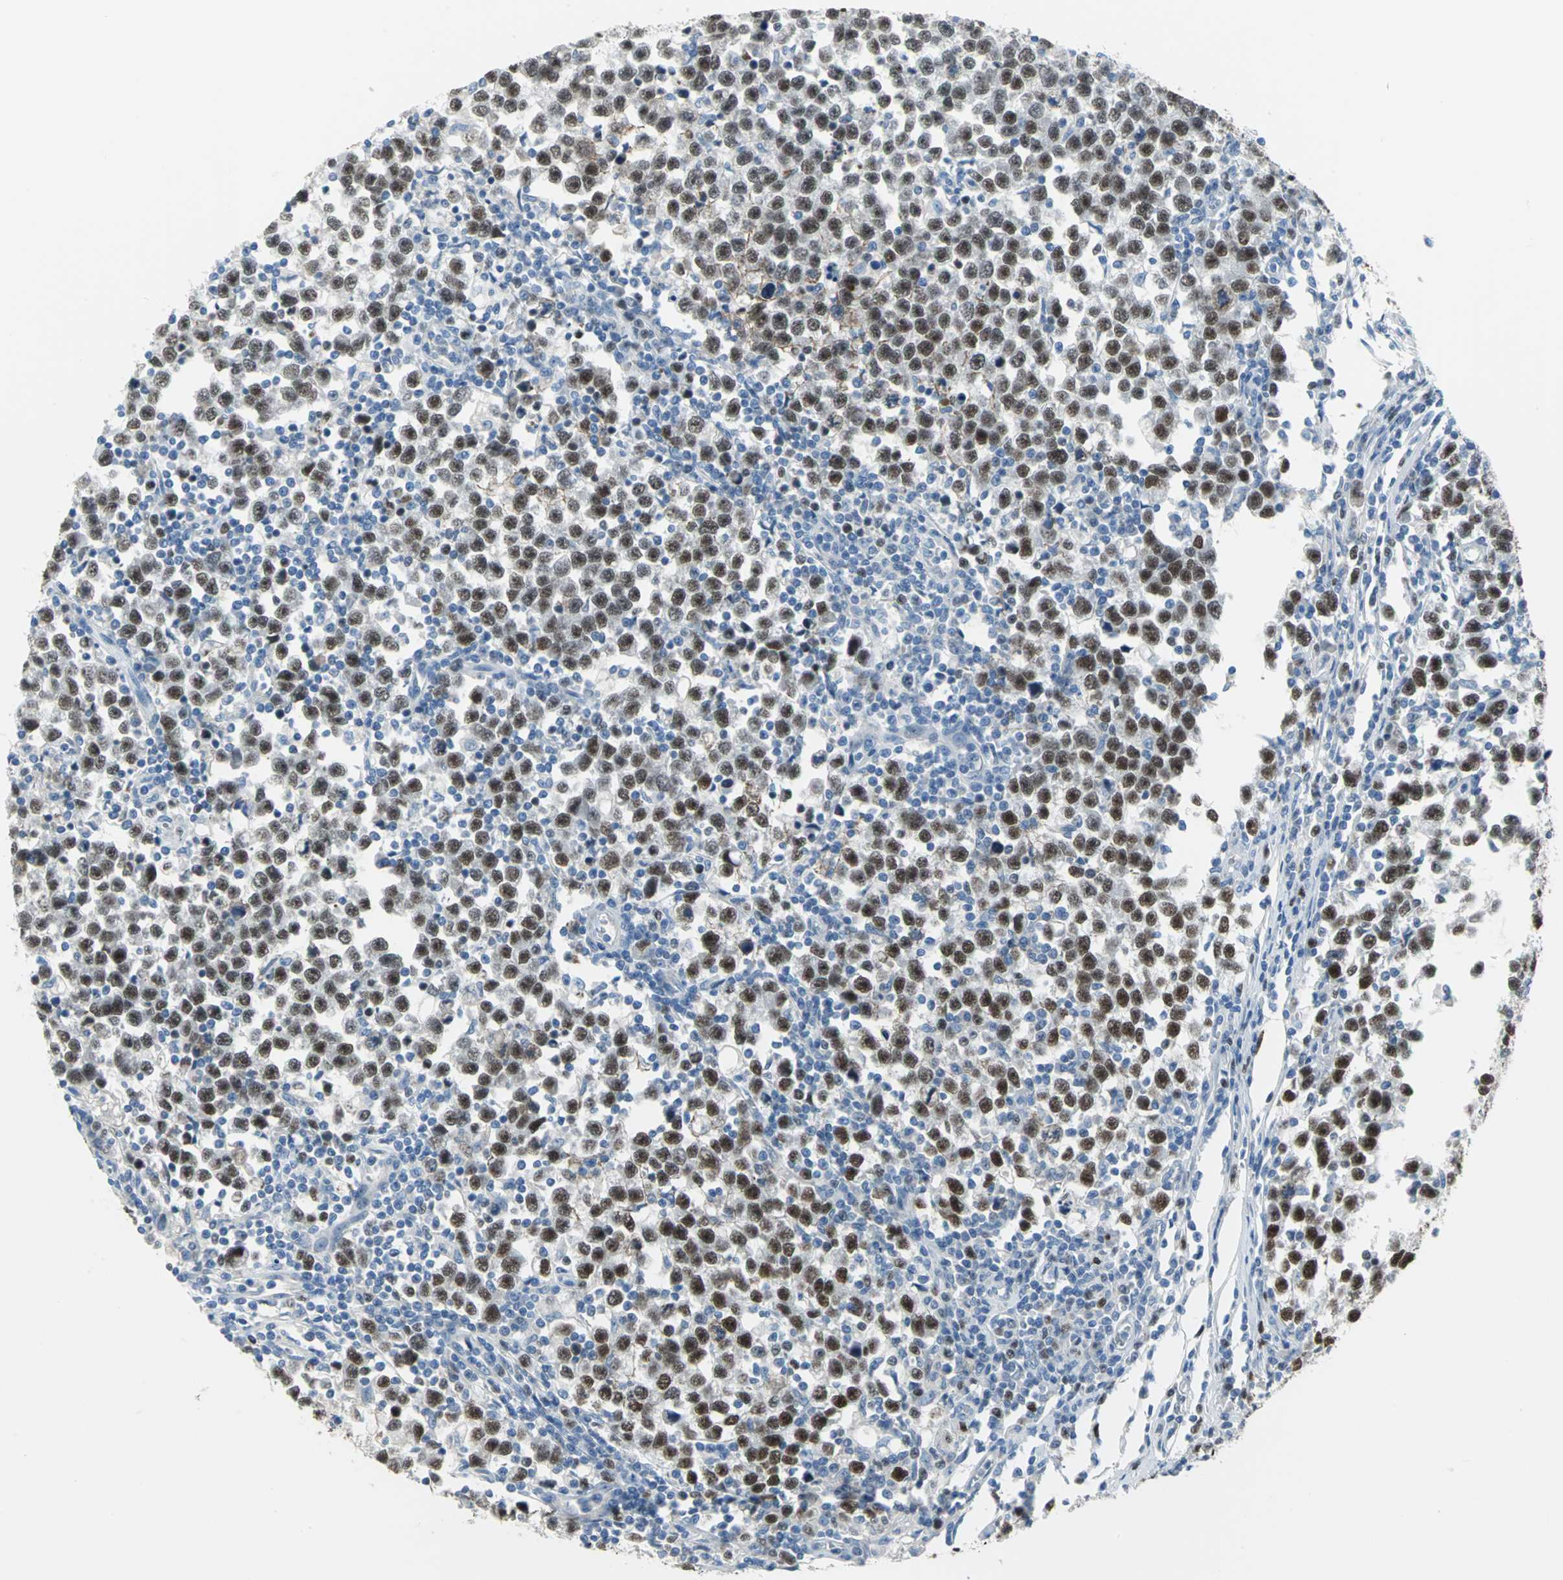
{"staining": {"intensity": "moderate", "quantity": ">75%", "location": "cytoplasmic/membranous"}, "tissue": "testis cancer", "cell_type": "Tumor cells", "image_type": "cancer", "snomed": [{"axis": "morphology", "description": "Seminoma, NOS"}, {"axis": "topography", "description": "Testis"}], "caption": "Approximately >75% of tumor cells in testis cancer show moderate cytoplasmic/membranous protein positivity as visualized by brown immunohistochemical staining.", "gene": "MCM3", "patient": {"sex": "male", "age": 43}}